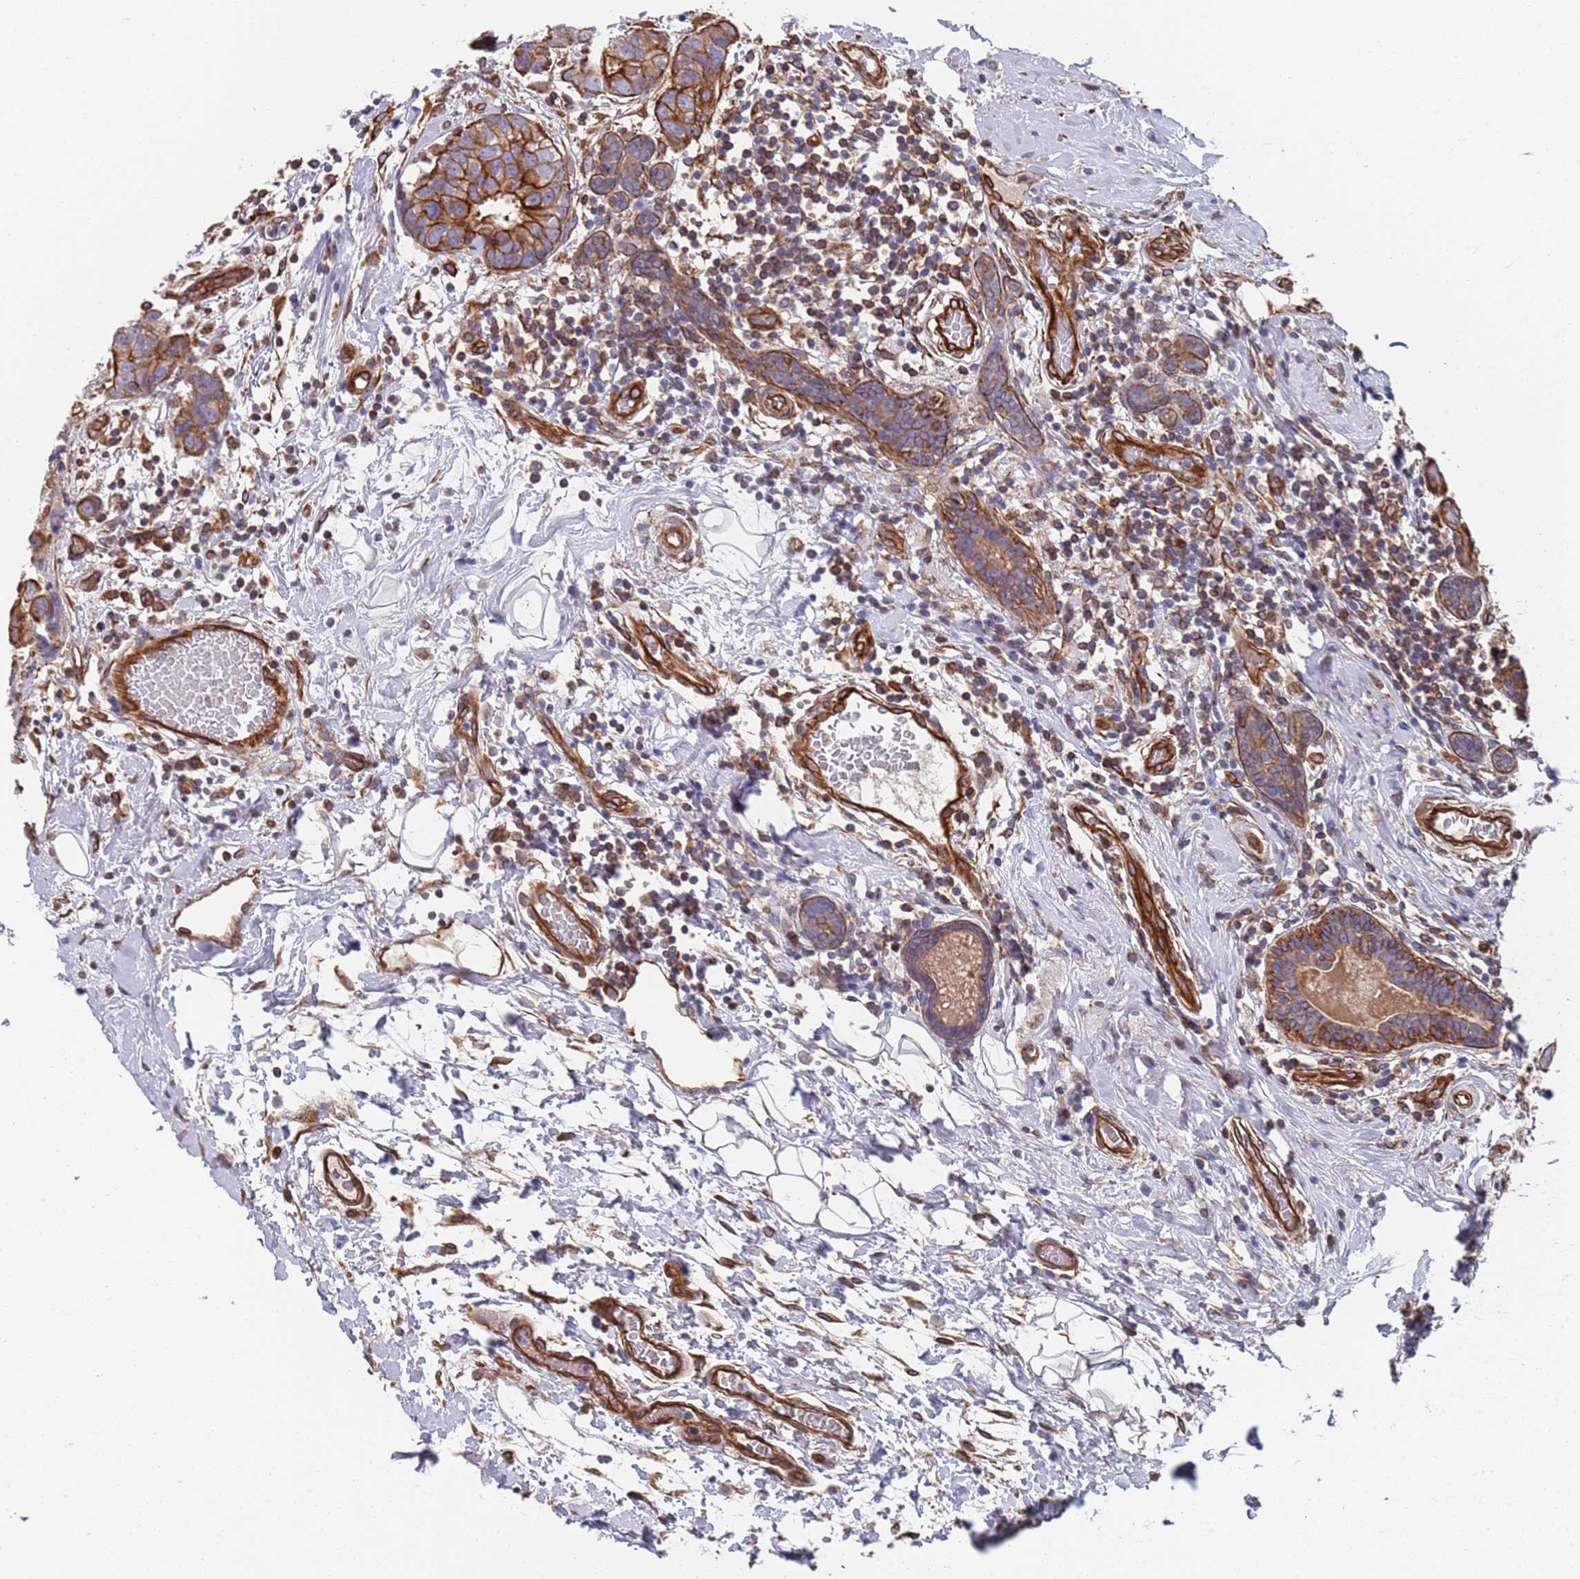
{"staining": {"intensity": "strong", "quantity": ">75%", "location": "cytoplasmic/membranous"}, "tissue": "breast cancer", "cell_type": "Tumor cells", "image_type": "cancer", "snomed": [{"axis": "morphology", "description": "Duct carcinoma"}, {"axis": "topography", "description": "Breast"}], "caption": "Brown immunohistochemical staining in human breast invasive ductal carcinoma exhibits strong cytoplasmic/membranous expression in about >75% of tumor cells. The protein of interest is stained brown, and the nuclei are stained in blue (DAB IHC with brightfield microscopy, high magnification).", "gene": "JAKMIP2", "patient": {"sex": "female", "age": 62}}